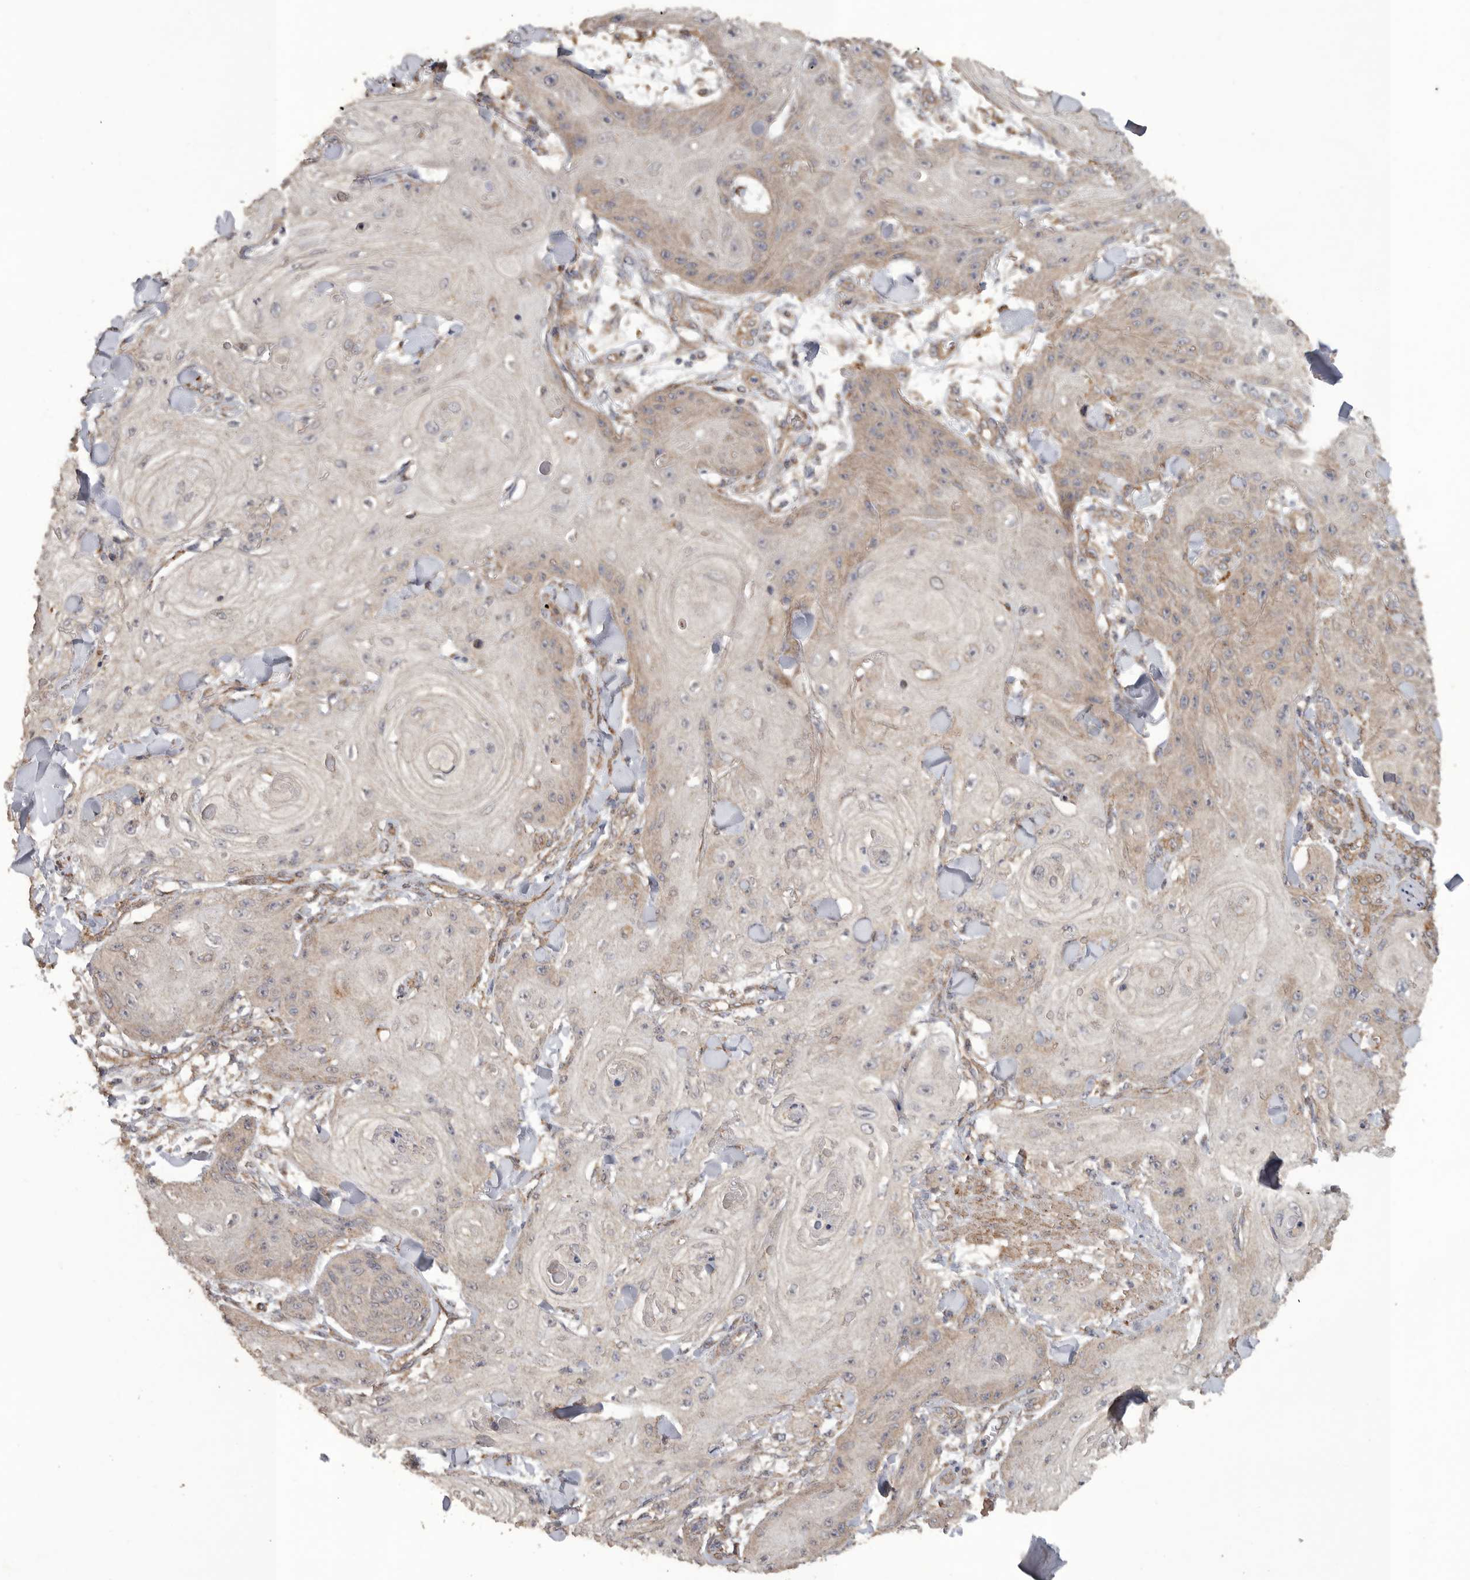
{"staining": {"intensity": "weak", "quantity": "25%-75%", "location": "cytoplasmic/membranous"}, "tissue": "skin cancer", "cell_type": "Tumor cells", "image_type": "cancer", "snomed": [{"axis": "morphology", "description": "Squamous cell carcinoma, NOS"}, {"axis": "topography", "description": "Skin"}], "caption": "Human skin cancer (squamous cell carcinoma) stained with a brown dye displays weak cytoplasmic/membranous positive expression in about 25%-75% of tumor cells.", "gene": "PODXL2", "patient": {"sex": "male", "age": 74}}